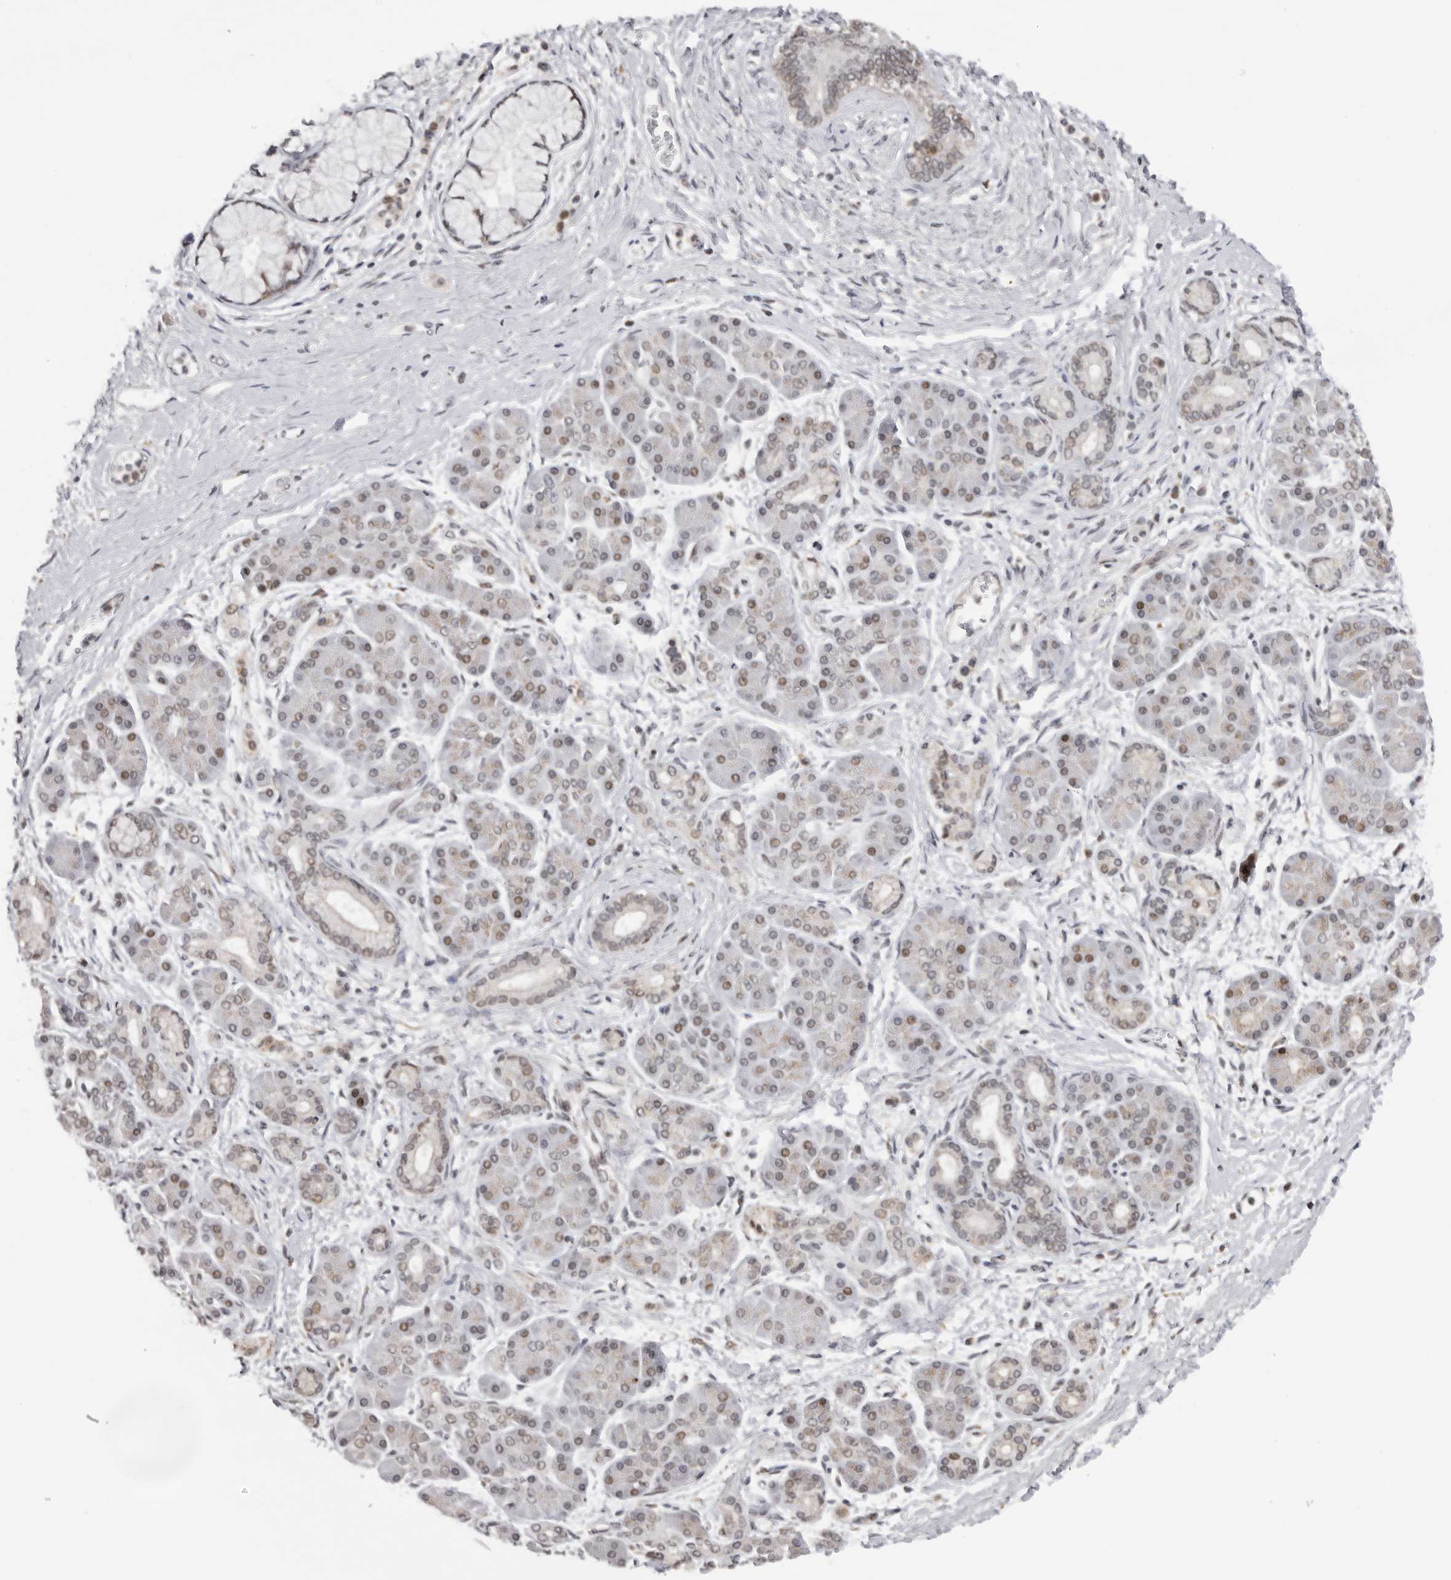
{"staining": {"intensity": "weak", "quantity": "25%-75%", "location": "nuclear"}, "tissue": "pancreatic cancer", "cell_type": "Tumor cells", "image_type": "cancer", "snomed": [{"axis": "morphology", "description": "Adenocarcinoma, NOS"}, {"axis": "topography", "description": "Pancreas"}], "caption": "Immunohistochemistry (IHC) (DAB) staining of human adenocarcinoma (pancreatic) reveals weak nuclear protein positivity in about 25%-75% of tumor cells. The staining is performed using DAB (3,3'-diaminobenzidine) brown chromogen to label protein expression. The nuclei are counter-stained blue using hematoxylin.", "gene": "KIF2B", "patient": {"sex": "male", "age": 58}}